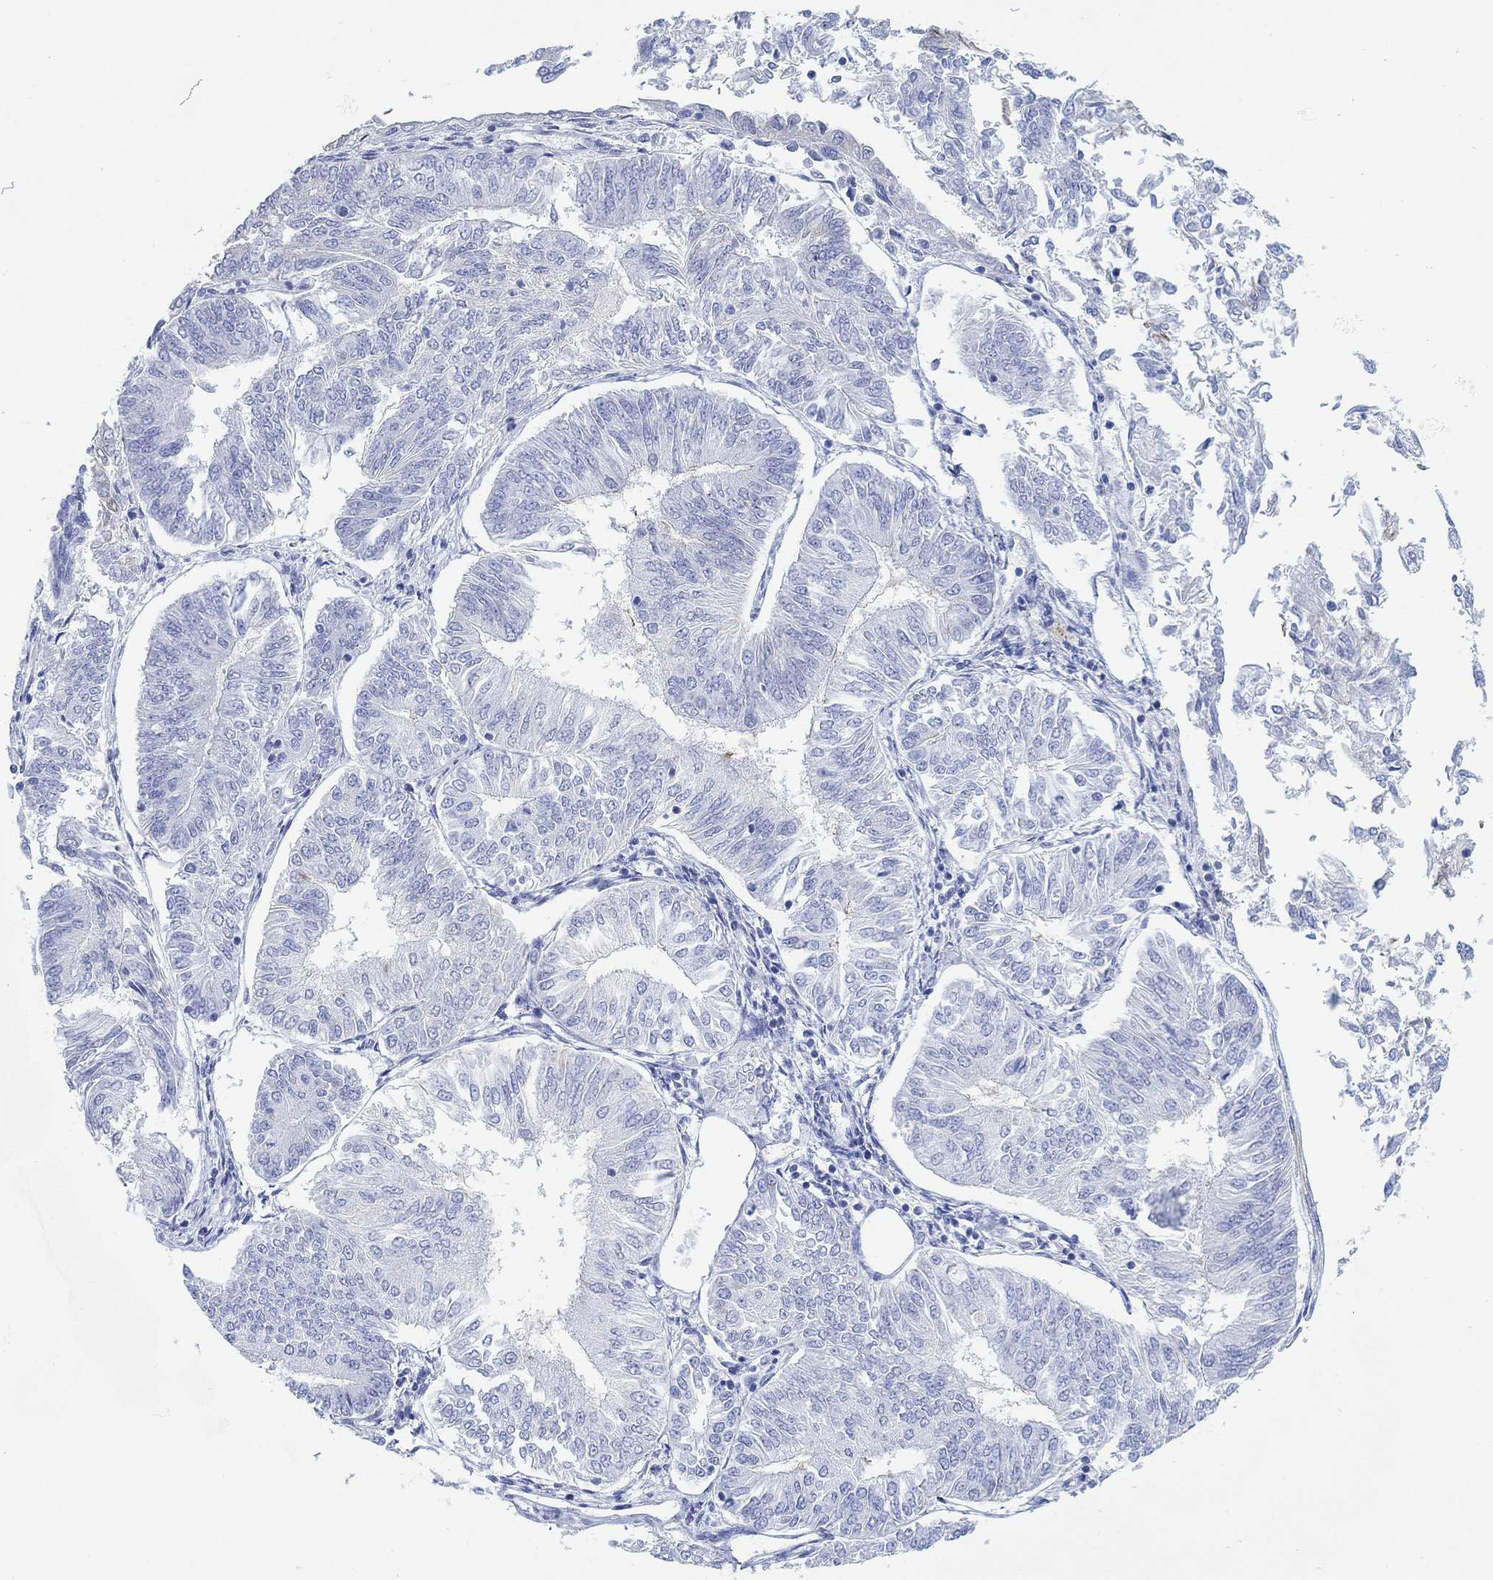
{"staining": {"intensity": "negative", "quantity": "none", "location": "none"}, "tissue": "endometrial cancer", "cell_type": "Tumor cells", "image_type": "cancer", "snomed": [{"axis": "morphology", "description": "Adenocarcinoma, NOS"}, {"axis": "topography", "description": "Endometrium"}], "caption": "The photomicrograph demonstrates no significant staining in tumor cells of endometrial cancer (adenocarcinoma). (Brightfield microscopy of DAB immunohistochemistry at high magnification).", "gene": "AK8", "patient": {"sex": "female", "age": 58}}